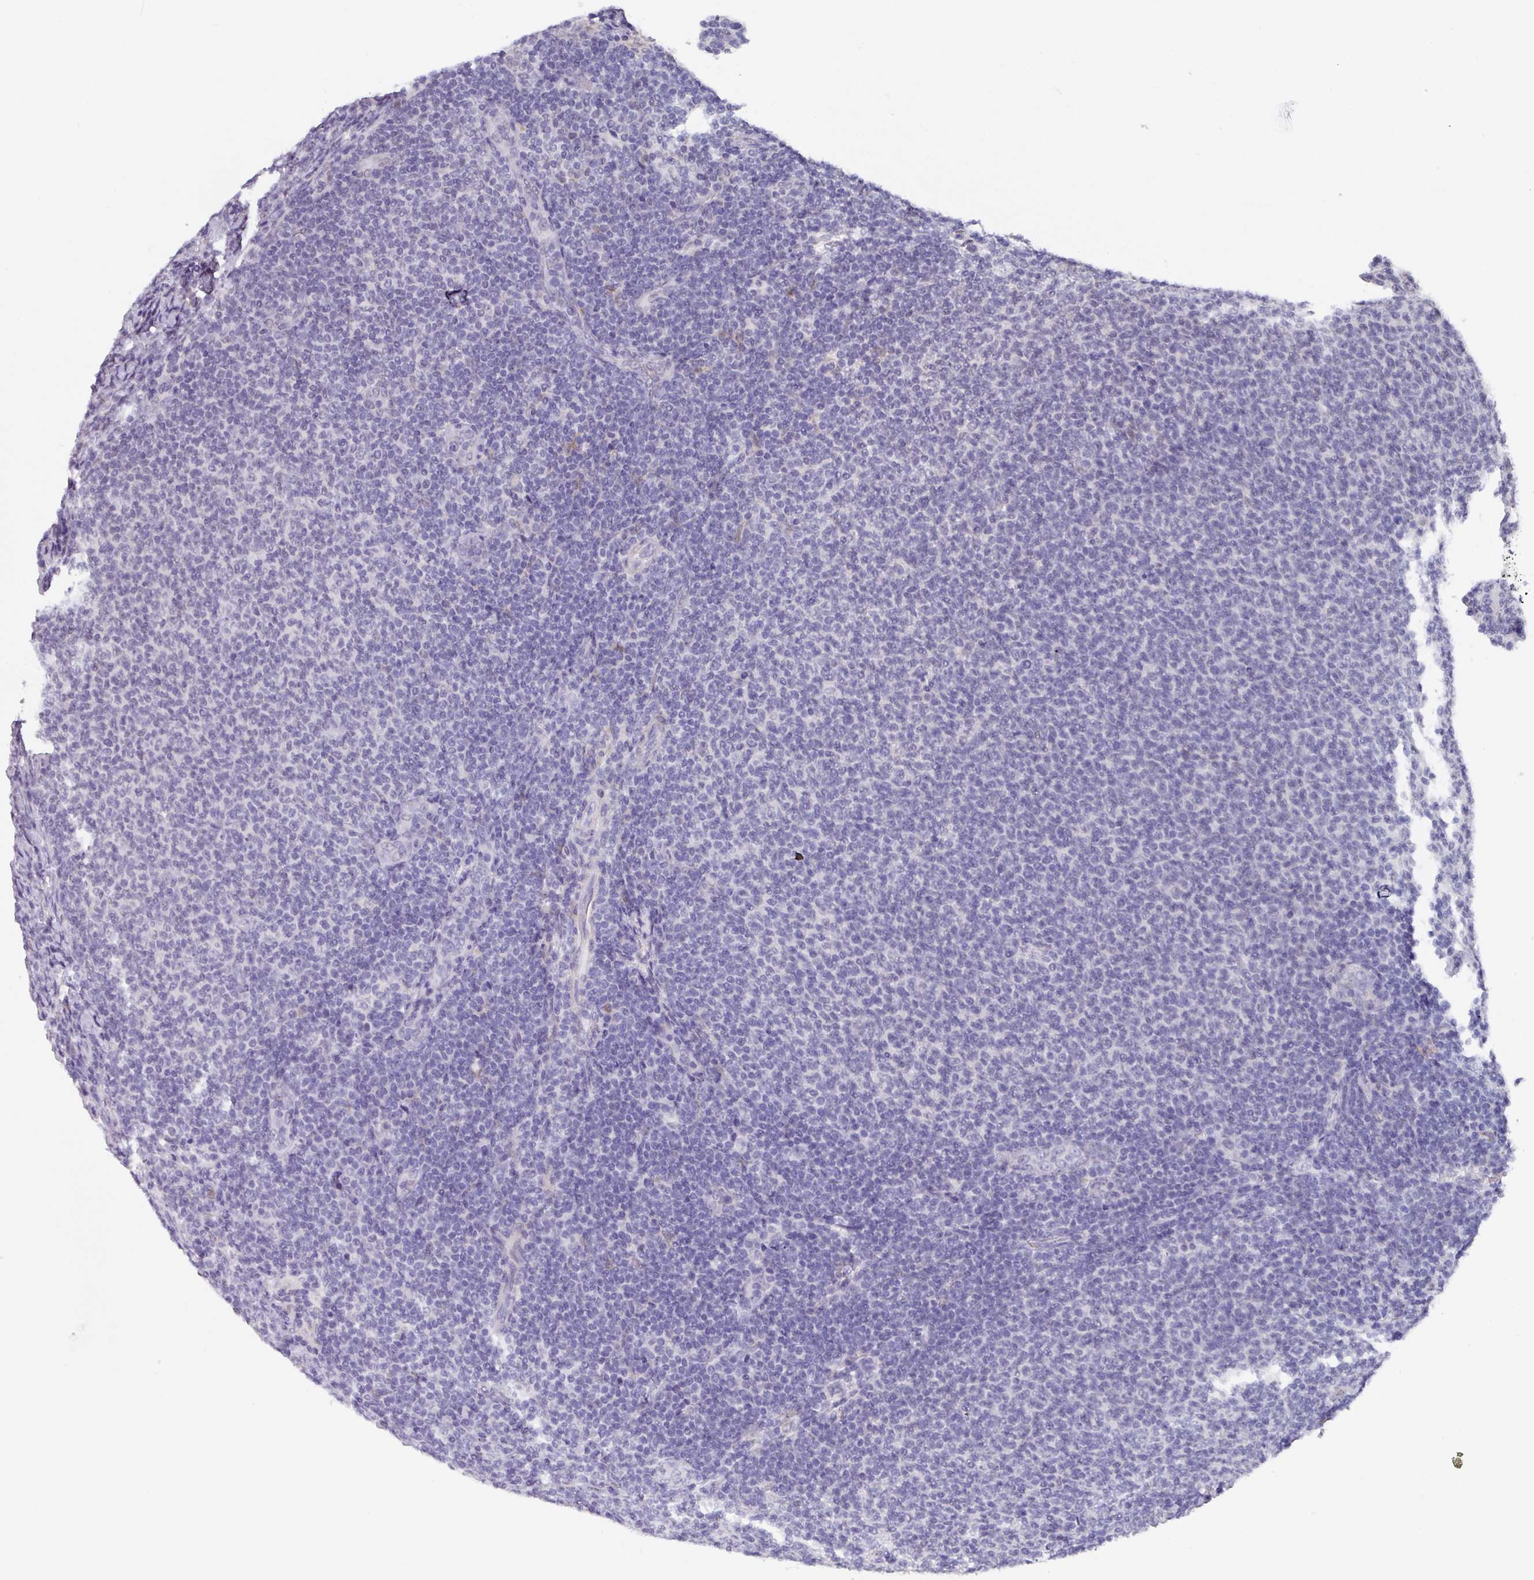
{"staining": {"intensity": "negative", "quantity": "none", "location": "none"}, "tissue": "lymphoma", "cell_type": "Tumor cells", "image_type": "cancer", "snomed": [{"axis": "morphology", "description": "Malignant lymphoma, non-Hodgkin's type, Low grade"}, {"axis": "topography", "description": "Lymph node"}], "caption": "The photomicrograph displays no significant positivity in tumor cells of malignant lymphoma, non-Hodgkin's type (low-grade).", "gene": "C1QB", "patient": {"sex": "male", "age": 66}}